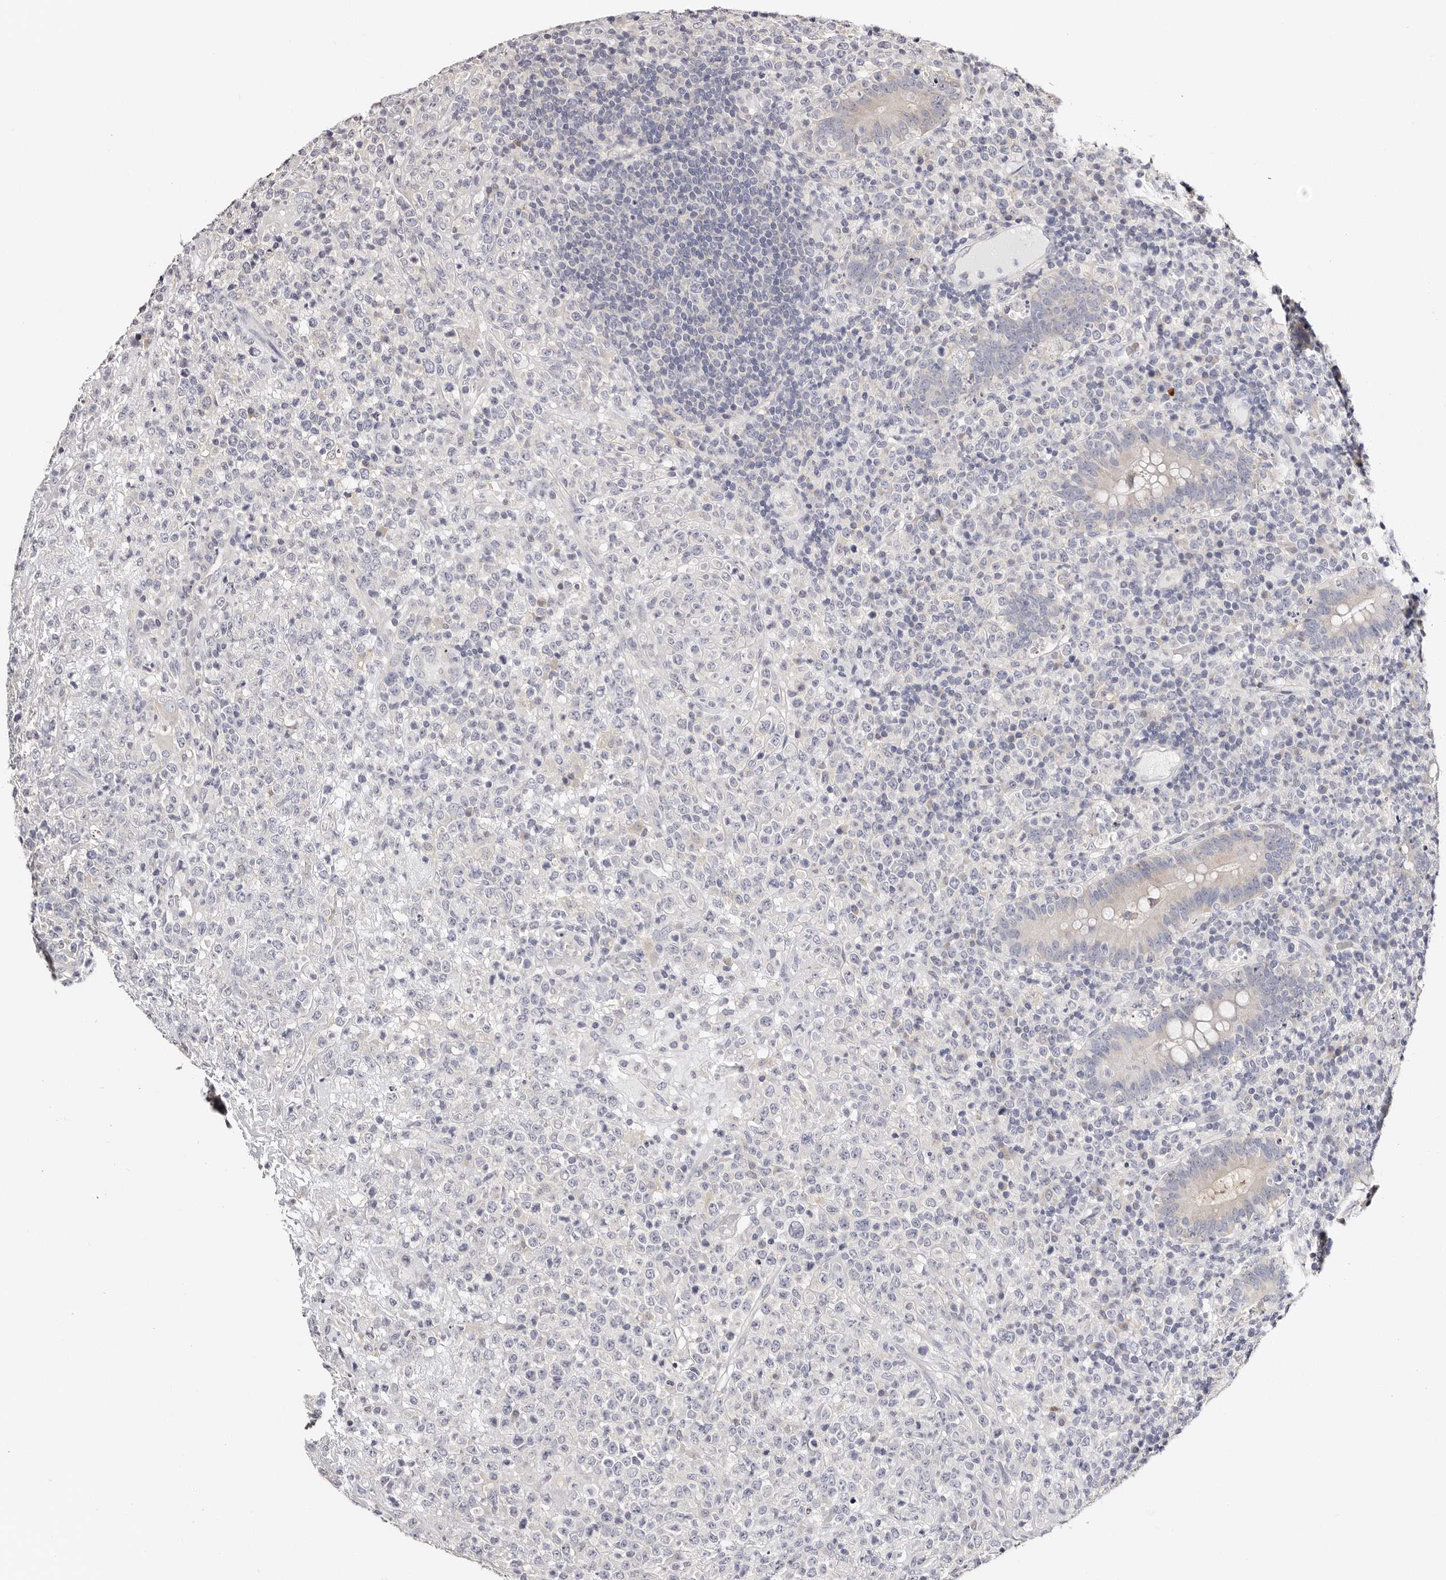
{"staining": {"intensity": "negative", "quantity": "none", "location": "none"}, "tissue": "lymphoma", "cell_type": "Tumor cells", "image_type": "cancer", "snomed": [{"axis": "morphology", "description": "Malignant lymphoma, non-Hodgkin's type, High grade"}, {"axis": "topography", "description": "Colon"}], "caption": "Photomicrograph shows no protein staining in tumor cells of high-grade malignant lymphoma, non-Hodgkin's type tissue.", "gene": "ROM1", "patient": {"sex": "female", "age": 53}}